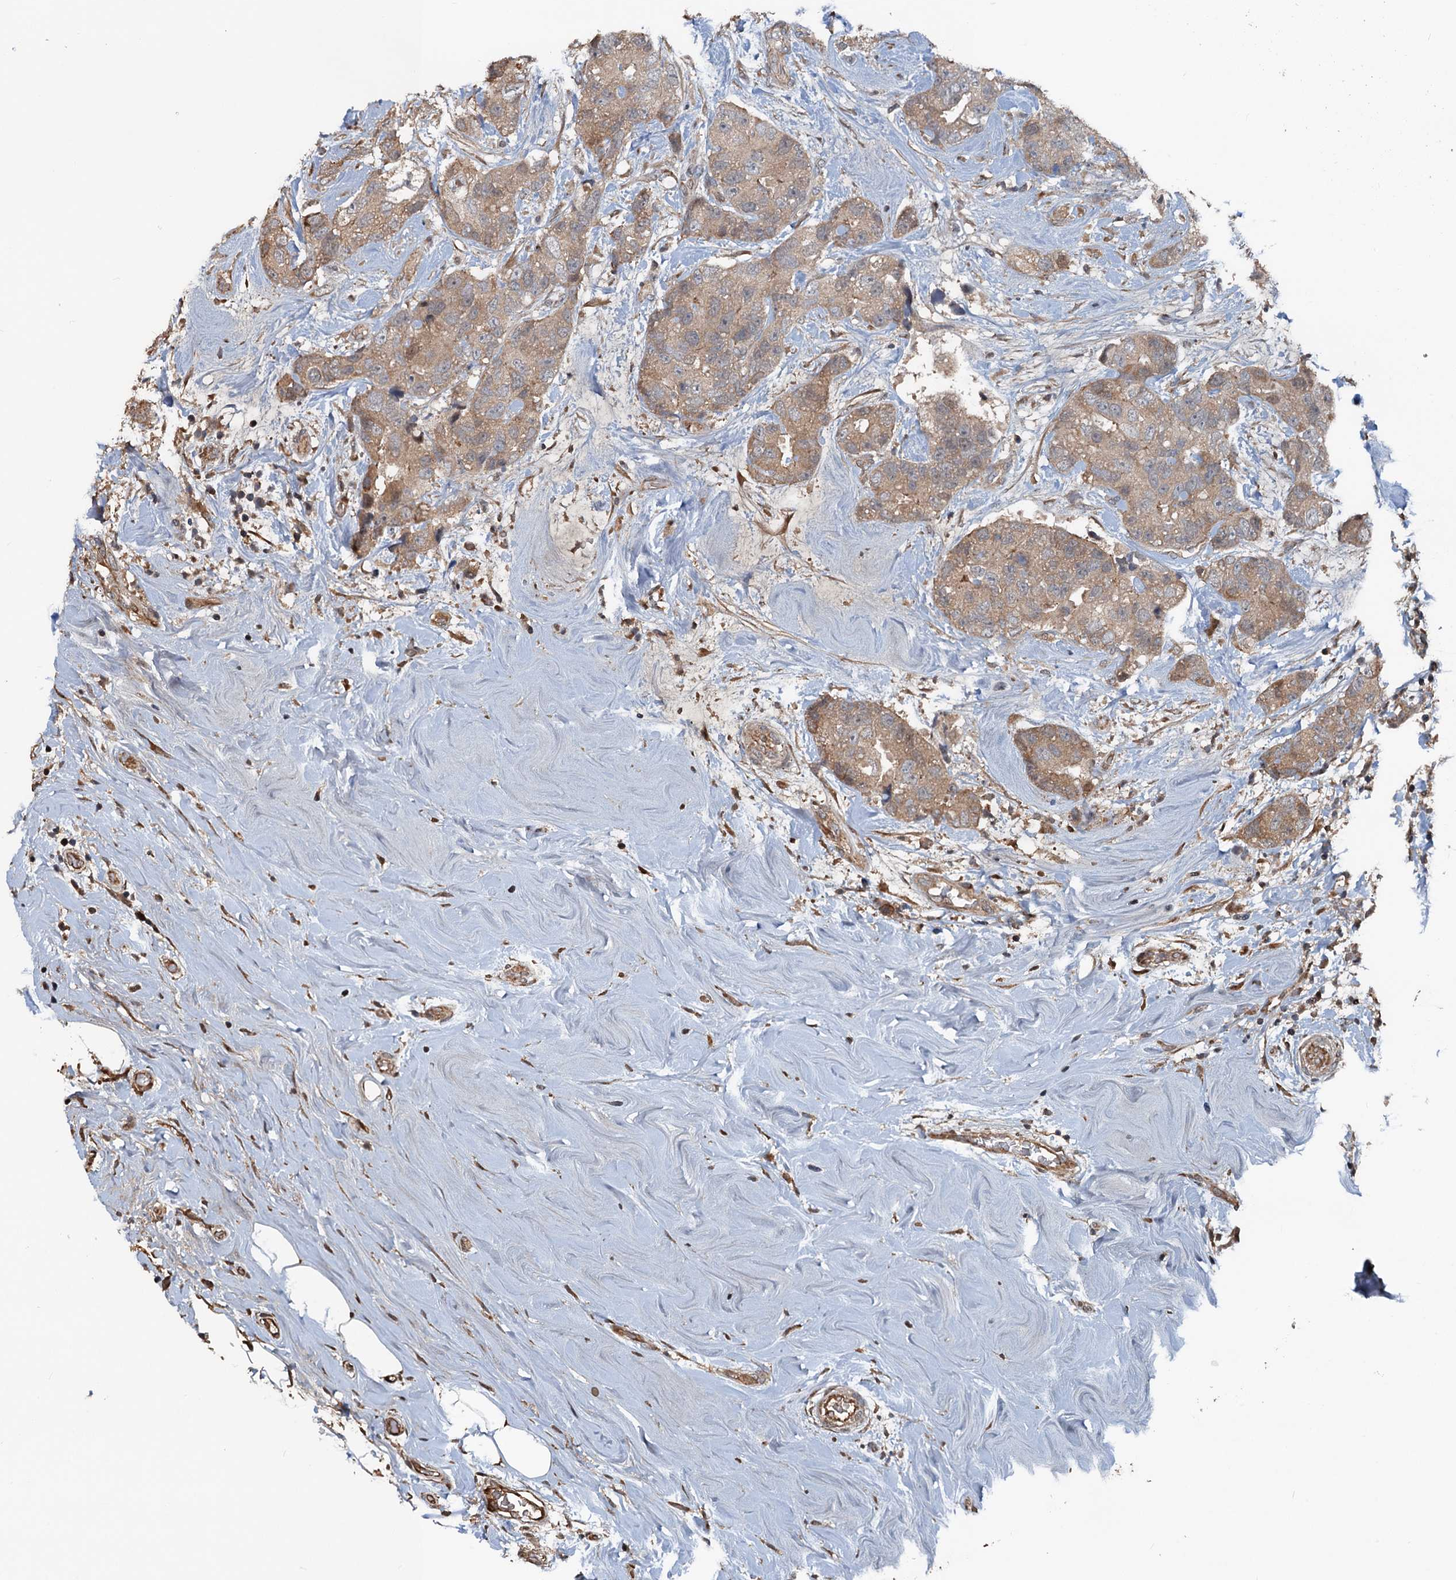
{"staining": {"intensity": "moderate", "quantity": ">75%", "location": "cytoplasmic/membranous"}, "tissue": "breast cancer", "cell_type": "Tumor cells", "image_type": "cancer", "snomed": [{"axis": "morphology", "description": "Duct carcinoma"}, {"axis": "topography", "description": "Breast"}], "caption": "The micrograph displays staining of breast cancer, revealing moderate cytoplasmic/membranous protein staining (brown color) within tumor cells. The protein of interest is shown in brown color, while the nuclei are stained blue.", "gene": "TEDC1", "patient": {"sex": "female", "age": 62}}